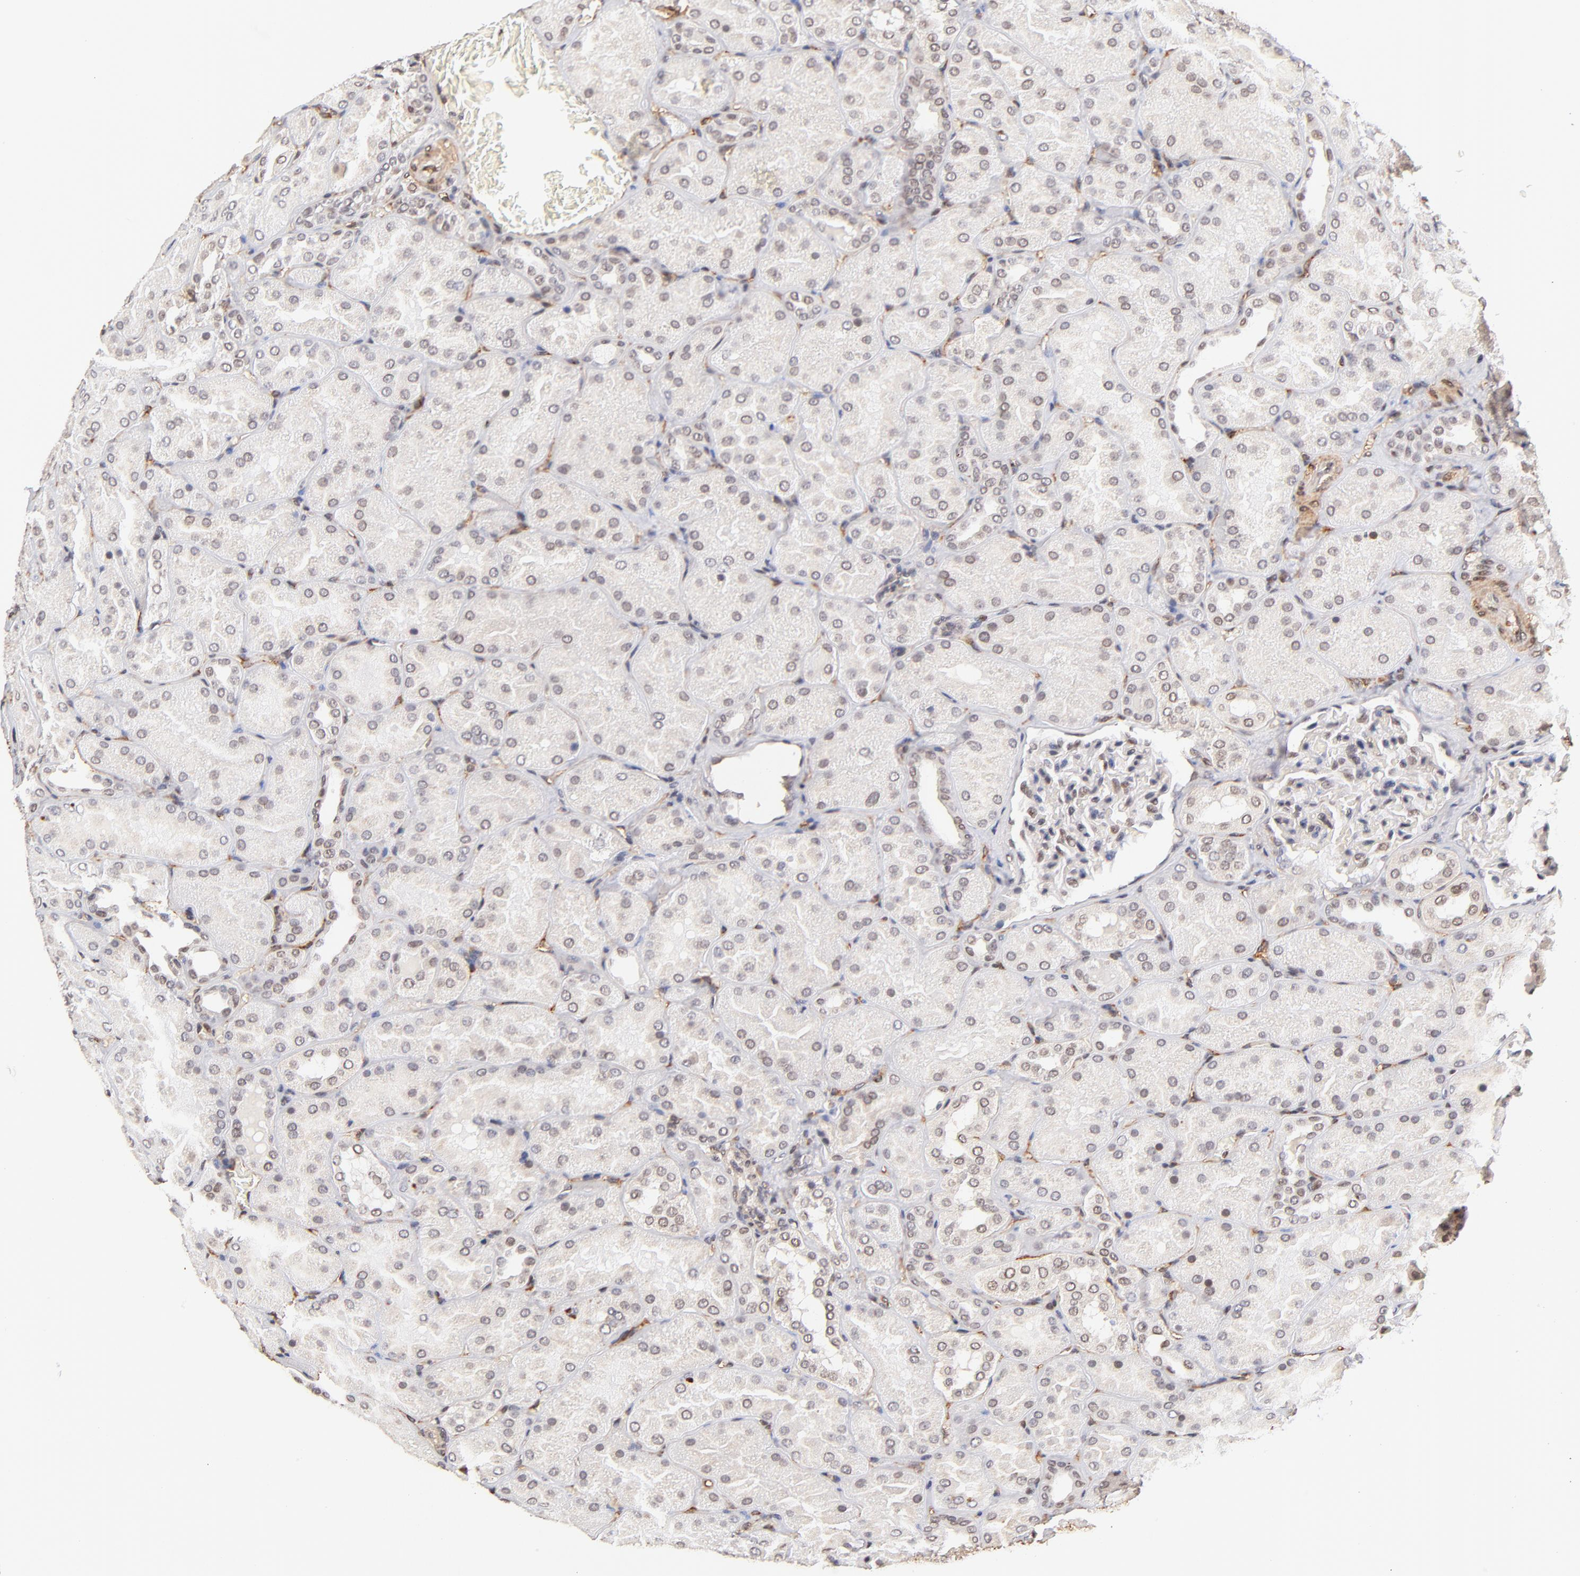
{"staining": {"intensity": "weak", "quantity": "25%-75%", "location": "nuclear"}, "tissue": "kidney", "cell_type": "Cells in glomeruli", "image_type": "normal", "snomed": [{"axis": "morphology", "description": "Normal tissue, NOS"}, {"axis": "topography", "description": "Kidney"}], "caption": "A high-resolution micrograph shows immunohistochemistry staining of normal kidney, which shows weak nuclear positivity in about 25%-75% of cells in glomeruli.", "gene": "ZFP92", "patient": {"sex": "male", "age": 28}}